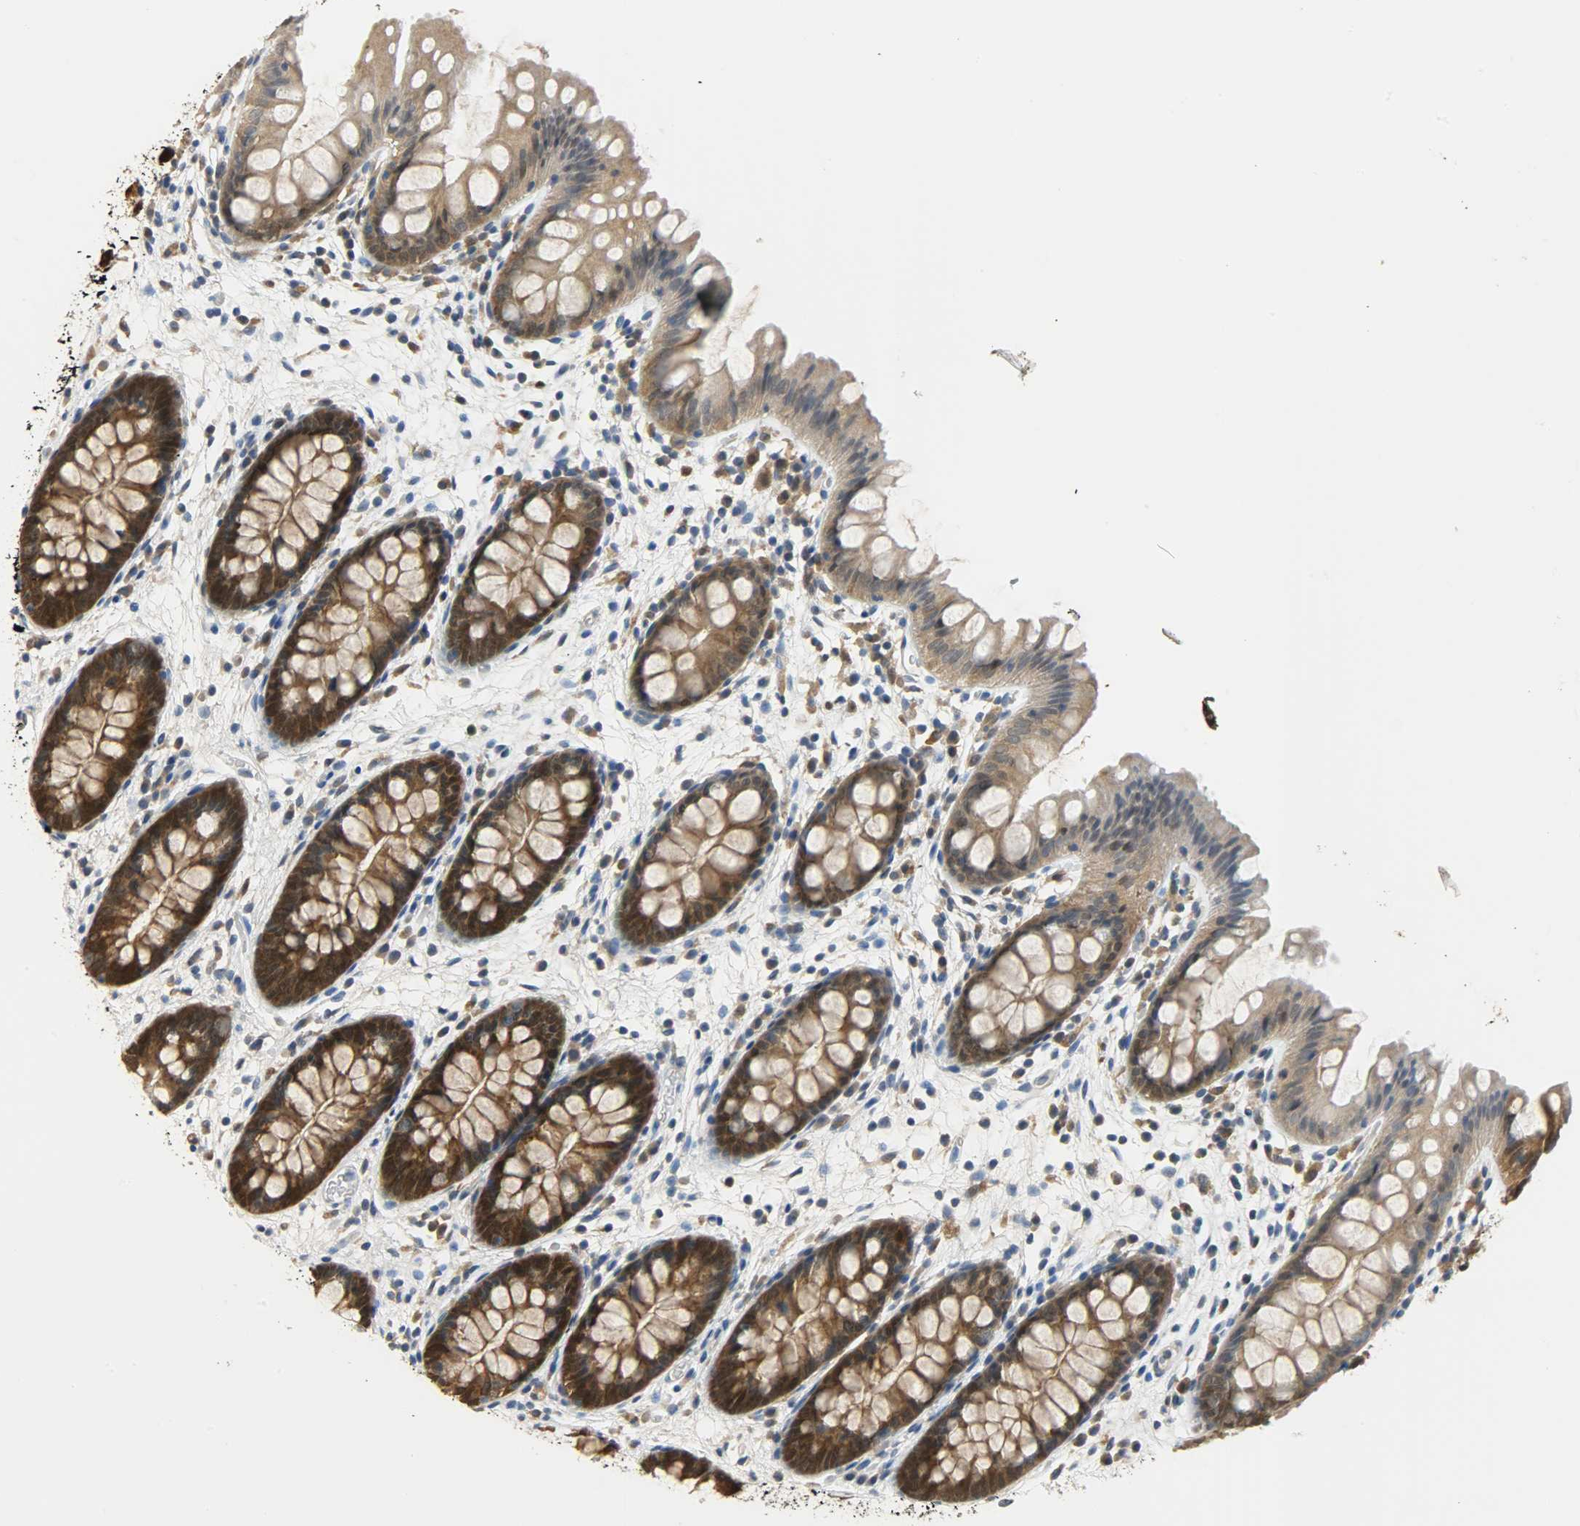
{"staining": {"intensity": "weak", "quantity": ">75%", "location": "cytoplasmic/membranous"}, "tissue": "colon", "cell_type": "Endothelial cells", "image_type": "normal", "snomed": [{"axis": "morphology", "description": "Normal tissue, NOS"}, {"axis": "topography", "description": "Smooth muscle"}, {"axis": "topography", "description": "Colon"}], "caption": "The photomicrograph demonstrates immunohistochemical staining of benign colon. There is weak cytoplasmic/membranous expression is identified in approximately >75% of endothelial cells.", "gene": "EIF4EBP1", "patient": {"sex": "male", "age": 67}}